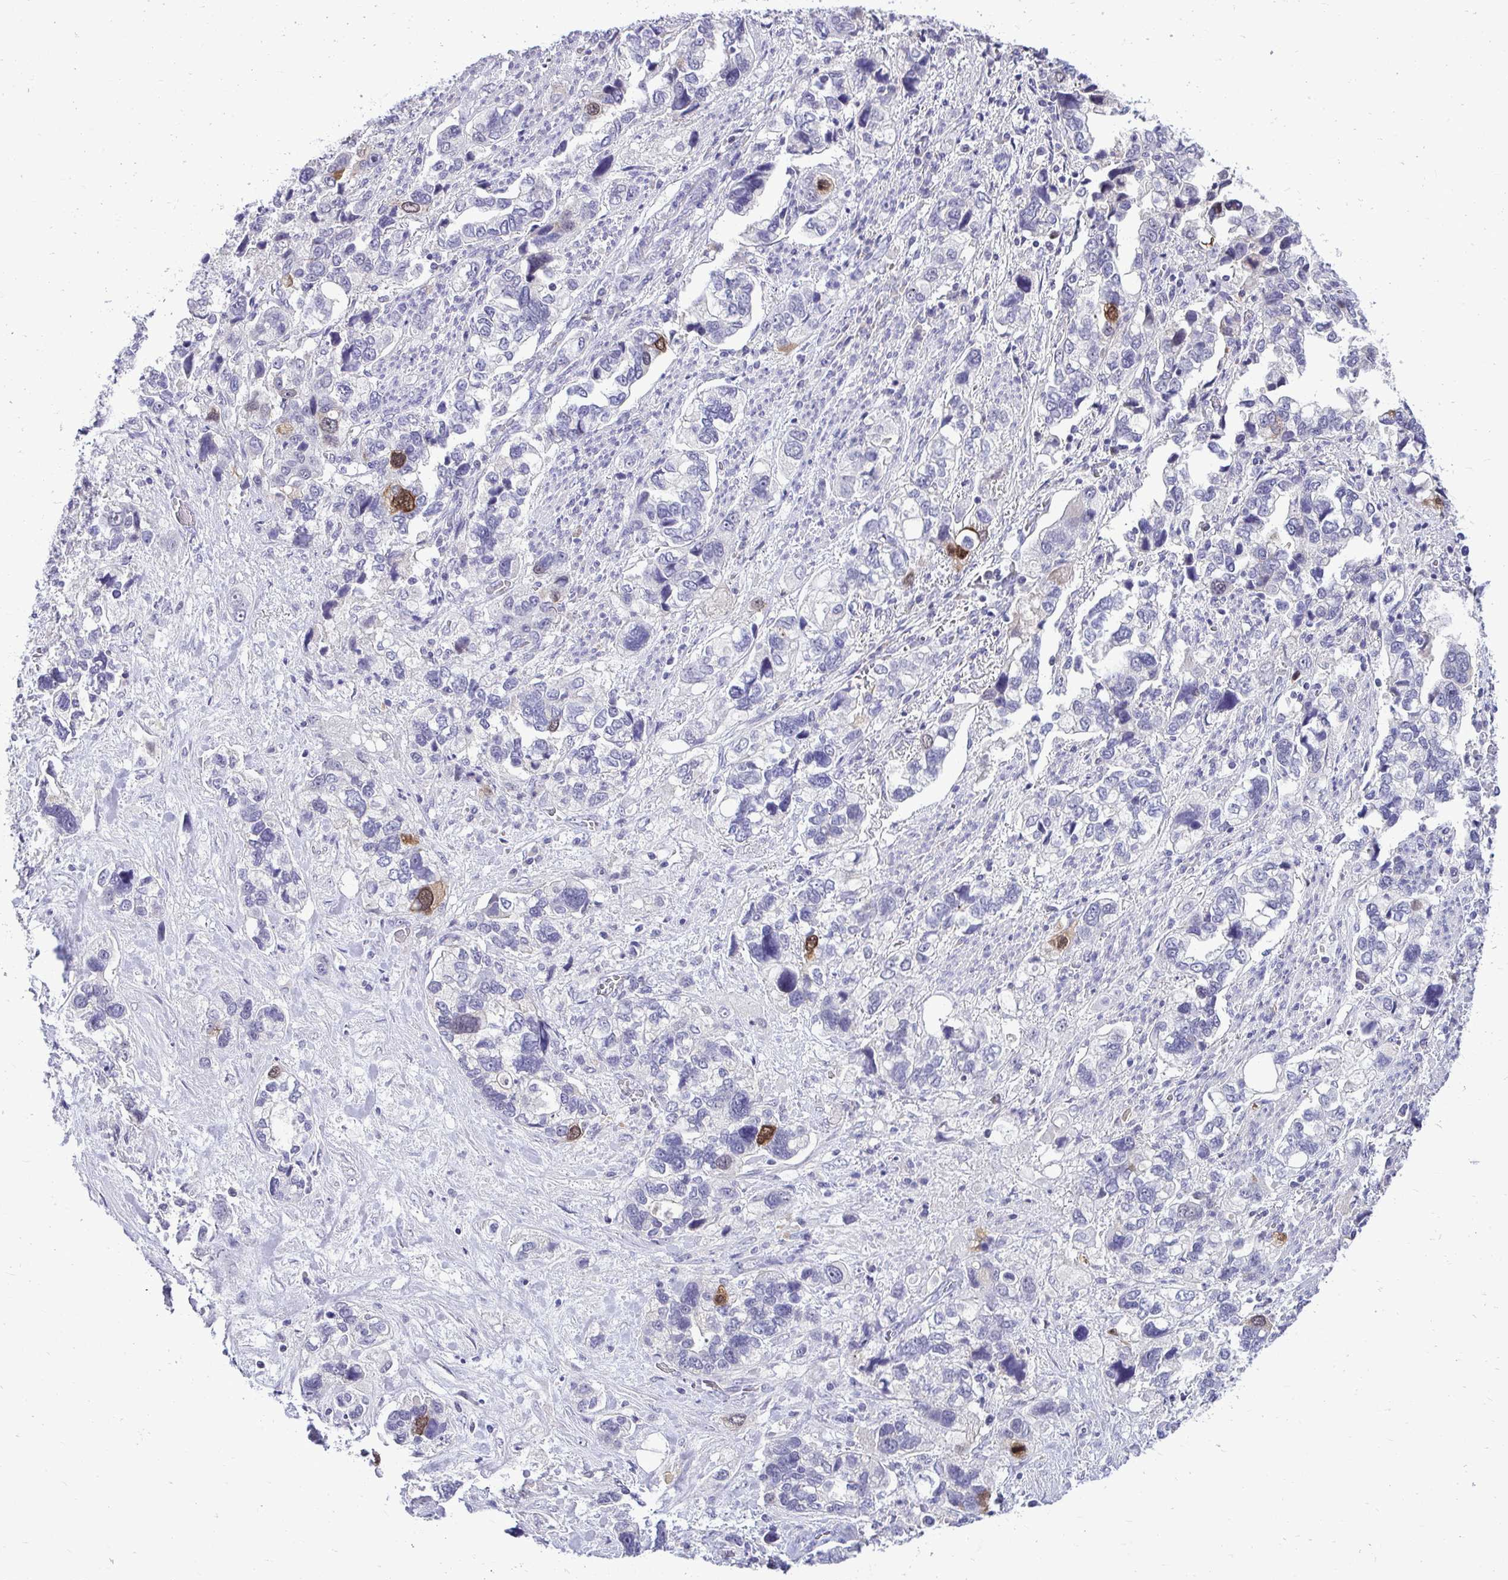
{"staining": {"intensity": "moderate", "quantity": "<25%", "location": "nuclear"}, "tissue": "stomach cancer", "cell_type": "Tumor cells", "image_type": "cancer", "snomed": [{"axis": "morphology", "description": "Adenocarcinoma, NOS"}, {"axis": "topography", "description": "Stomach, upper"}], "caption": "This is a photomicrograph of IHC staining of adenocarcinoma (stomach), which shows moderate staining in the nuclear of tumor cells.", "gene": "CDC20", "patient": {"sex": "female", "age": 81}}